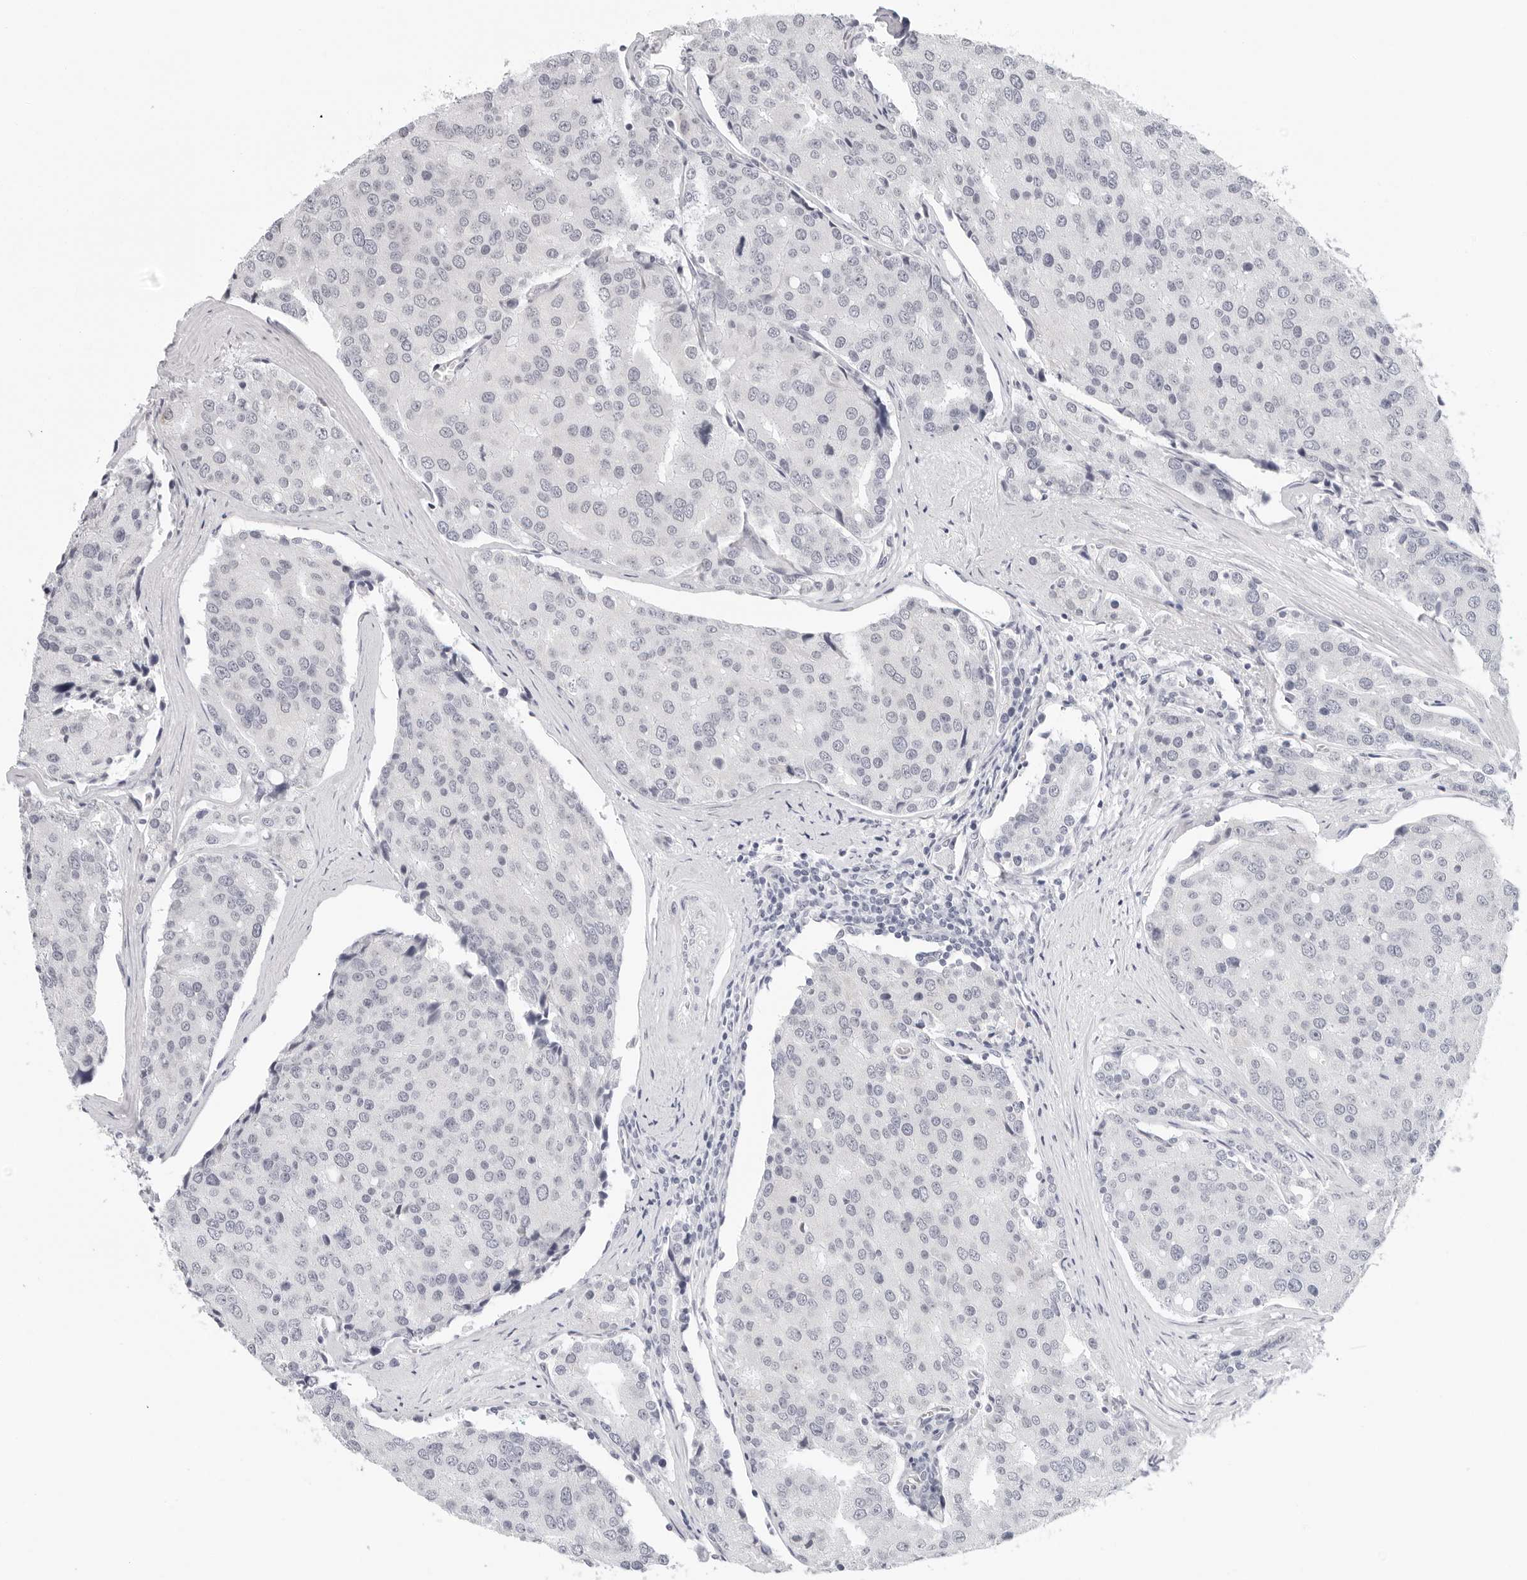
{"staining": {"intensity": "negative", "quantity": "none", "location": "none"}, "tissue": "prostate cancer", "cell_type": "Tumor cells", "image_type": "cancer", "snomed": [{"axis": "morphology", "description": "Adenocarcinoma, High grade"}, {"axis": "topography", "description": "Prostate"}], "caption": "The histopathology image shows no significant positivity in tumor cells of high-grade adenocarcinoma (prostate).", "gene": "EDN2", "patient": {"sex": "male", "age": 50}}